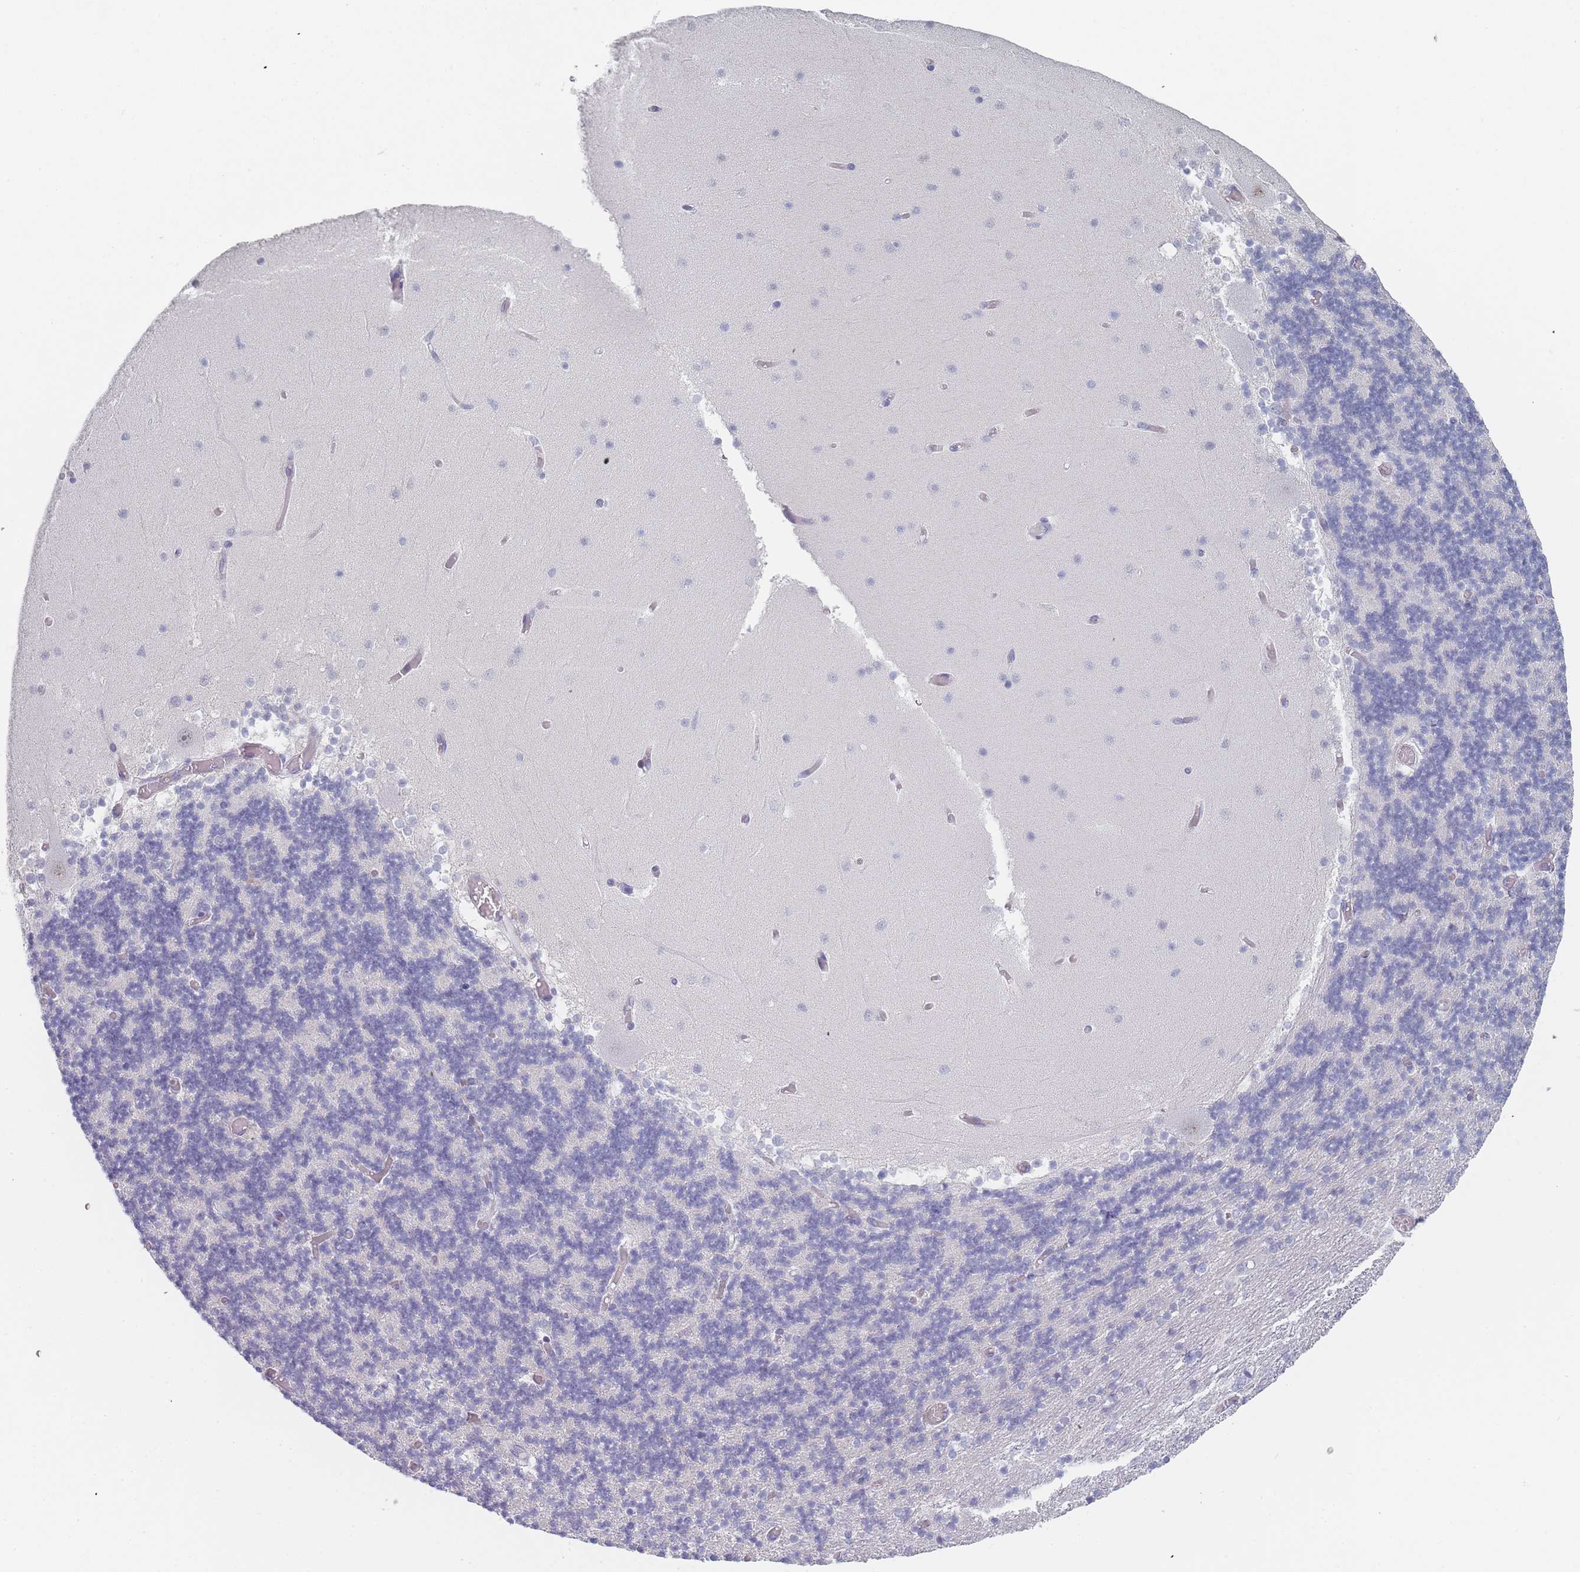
{"staining": {"intensity": "negative", "quantity": "none", "location": "none"}, "tissue": "cerebellum", "cell_type": "Cells in granular layer", "image_type": "normal", "snomed": [{"axis": "morphology", "description": "Normal tissue, NOS"}, {"axis": "topography", "description": "Cerebellum"}], "caption": "Immunohistochemistry image of unremarkable human cerebellum stained for a protein (brown), which displays no expression in cells in granular layer.", "gene": "IMPG1", "patient": {"sex": "female", "age": 28}}